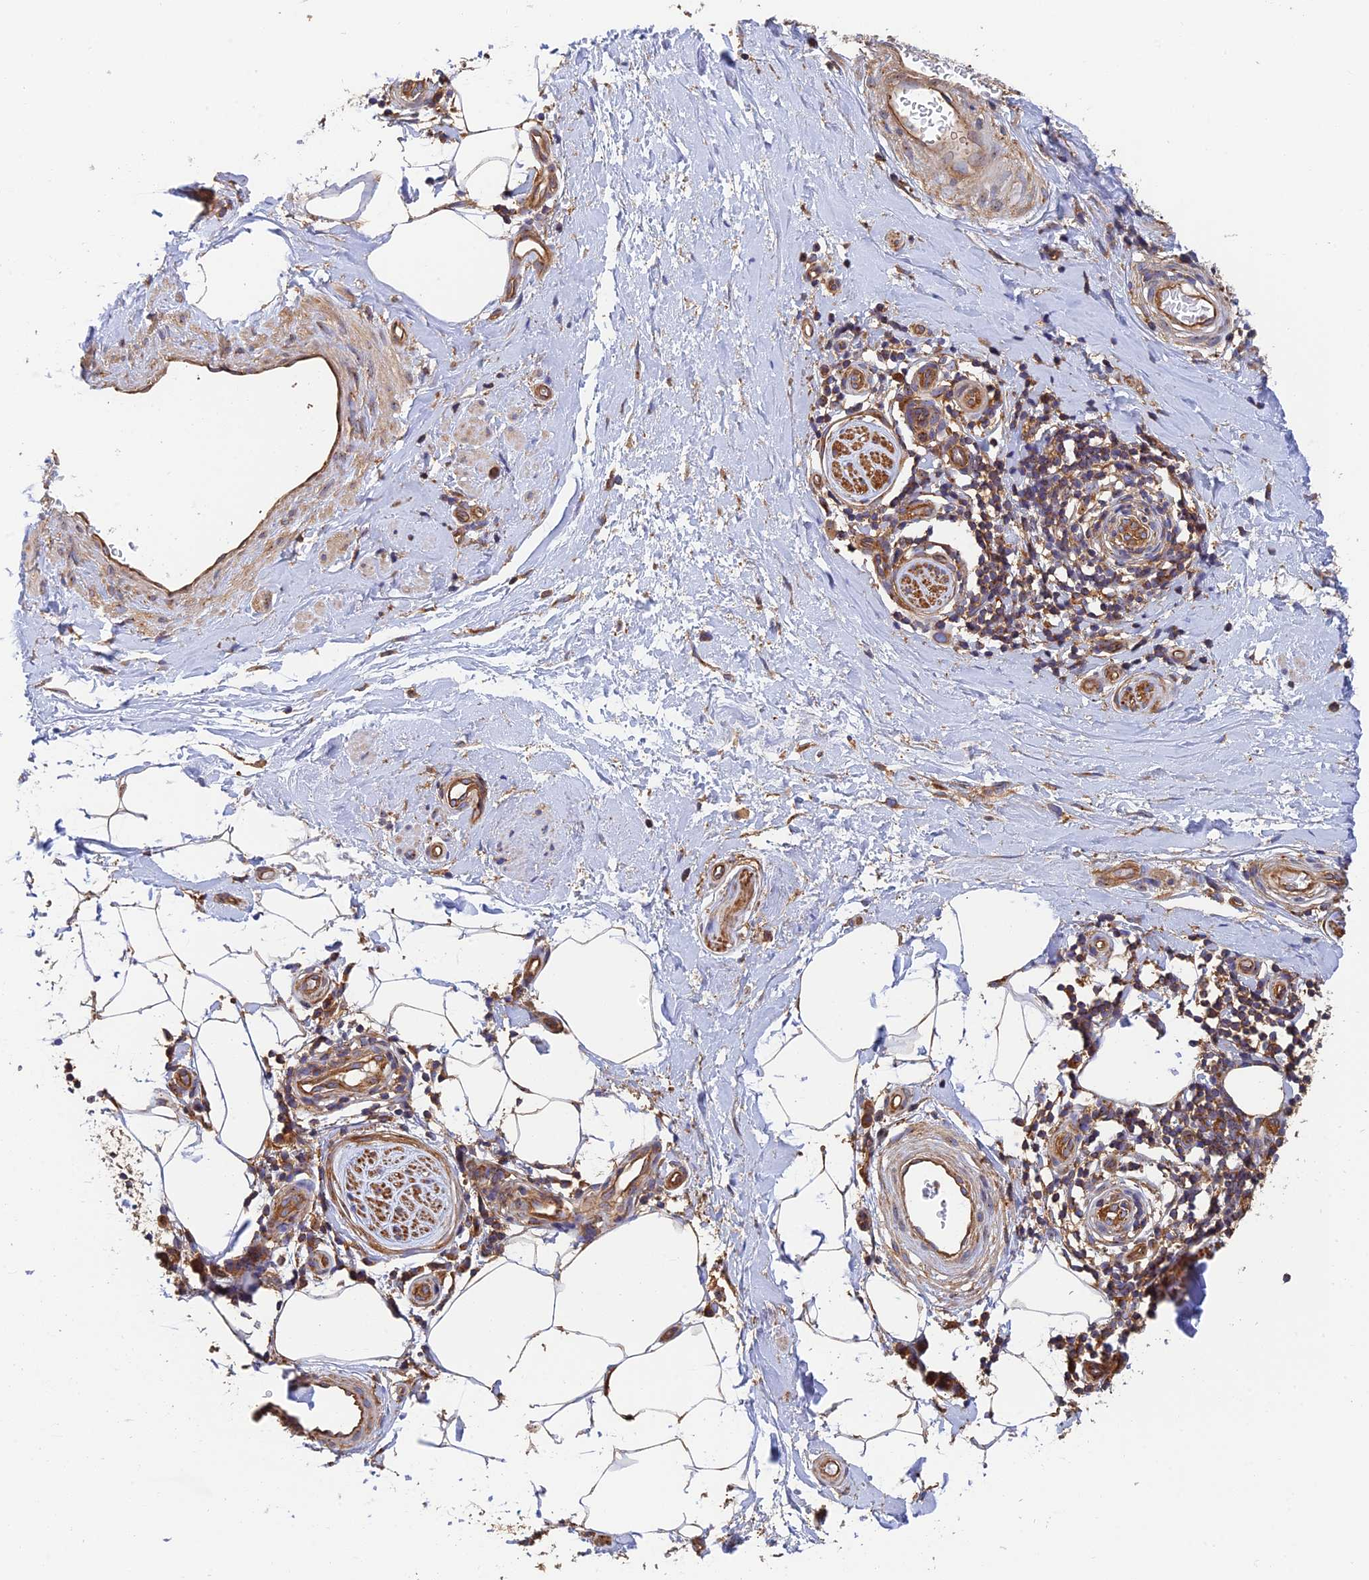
{"staining": {"intensity": "moderate", "quantity": ">75%", "location": "cytoplasmic/membranous"}, "tissue": "adipose tissue", "cell_type": "Adipocytes", "image_type": "normal", "snomed": [{"axis": "morphology", "description": "Normal tissue, NOS"}, {"axis": "topography", "description": "Soft tissue"}, {"axis": "topography", "description": "Adipose tissue"}, {"axis": "topography", "description": "Vascular tissue"}, {"axis": "topography", "description": "Peripheral nerve tissue"}], "caption": "Adipose tissue stained with a brown dye displays moderate cytoplasmic/membranous positive expression in approximately >75% of adipocytes.", "gene": "DCTN2", "patient": {"sex": "male", "age": 74}}